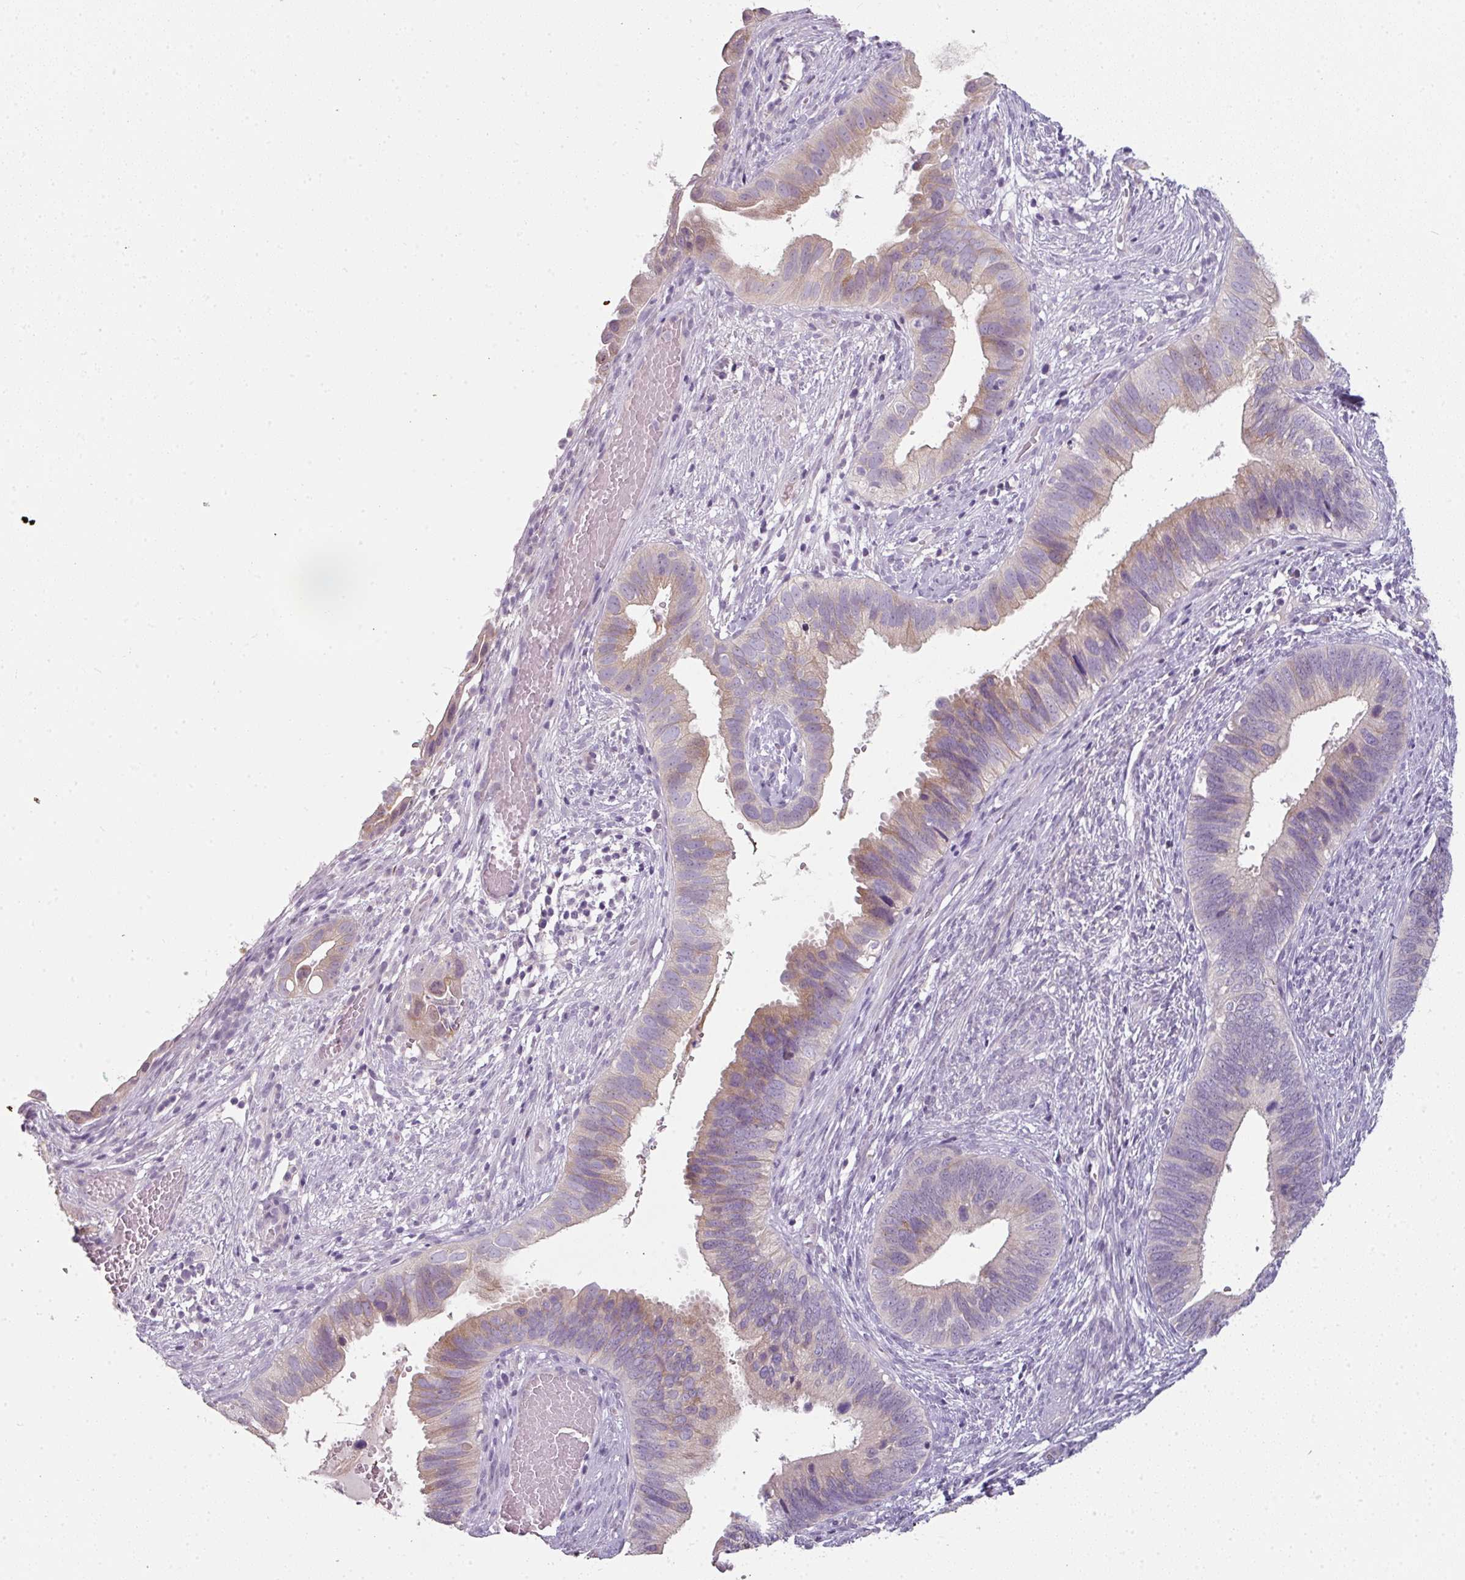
{"staining": {"intensity": "weak", "quantity": "25%-75%", "location": "cytoplasmic/membranous"}, "tissue": "cervical cancer", "cell_type": "Tumor cells", "image_type": "cancer", "snomed": [{"axis": "morphology", "description": "Adenocarcinoma, NOS"}, {"axis": "topography", "description": "Cervix"}], "caption": "This is a micrograph of immunohistochemistry staining of cervical adenocarcinoma, which shows weak positivity in the cytoplasmic/membranous of tumor cells.", "gene": "FHAD1", "patient": {"sex": "female", "age": 42}}